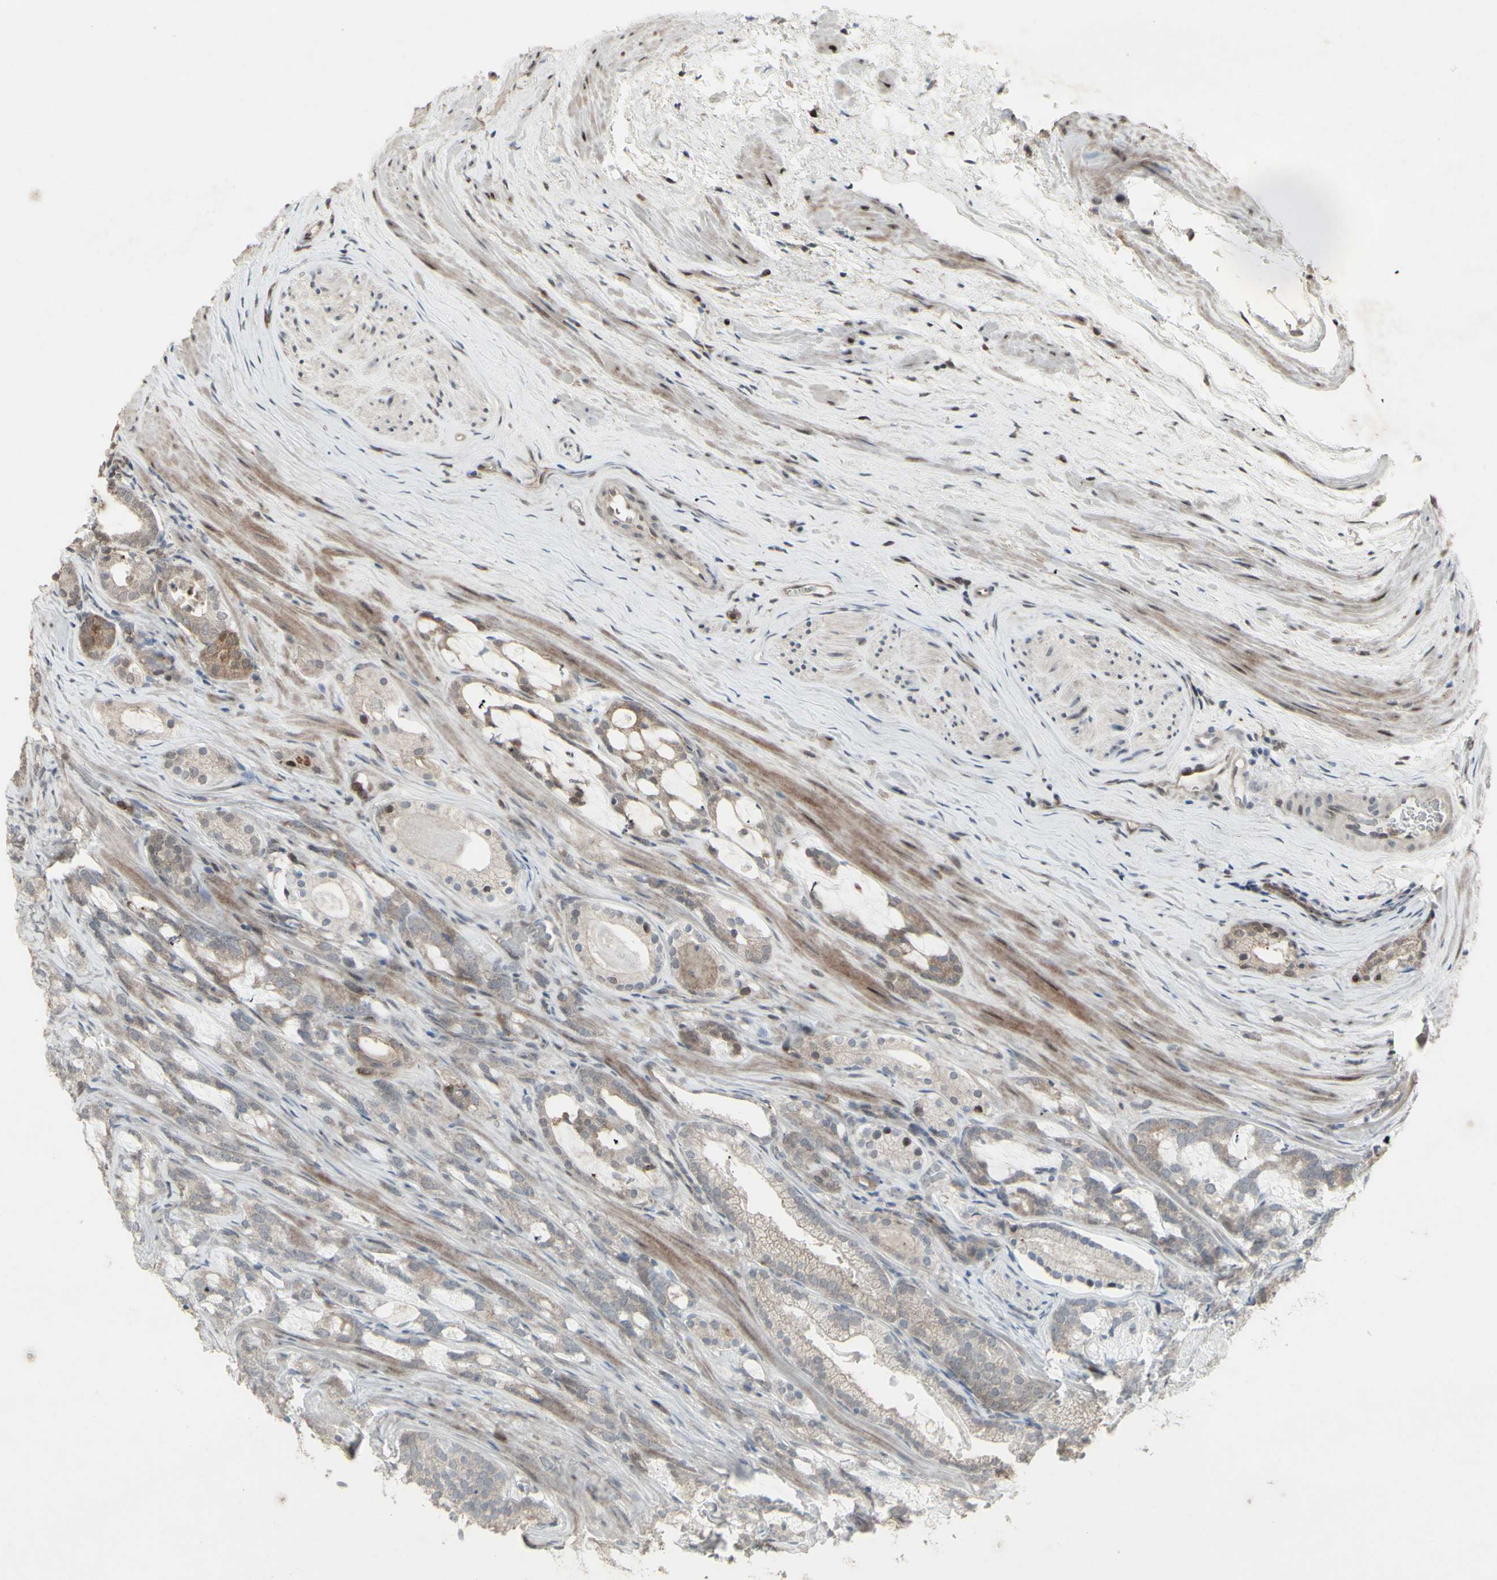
{"staining": {"intensity": "weak", "quantity": ">75%", "location": "cytoplasmic/membranous"}, "tissue": "prostate cancer", "cell_type": "Tumor cells", "image_type": "cancer", "snomed": [{"axis": "morphology", "description": "Adenocarcinoma, Low grade"}, {"axis": "topography", "description": "Prostate"}], "caption": "Brown immunohistochemical staining in prostate cancer (low-grade adenocarcinoma) demonstrates weak cytoplasmic/membranous expression in about >75% of tumor cells.", "gene": "CD33", "patient": {"sex": "male", "age": 59}}